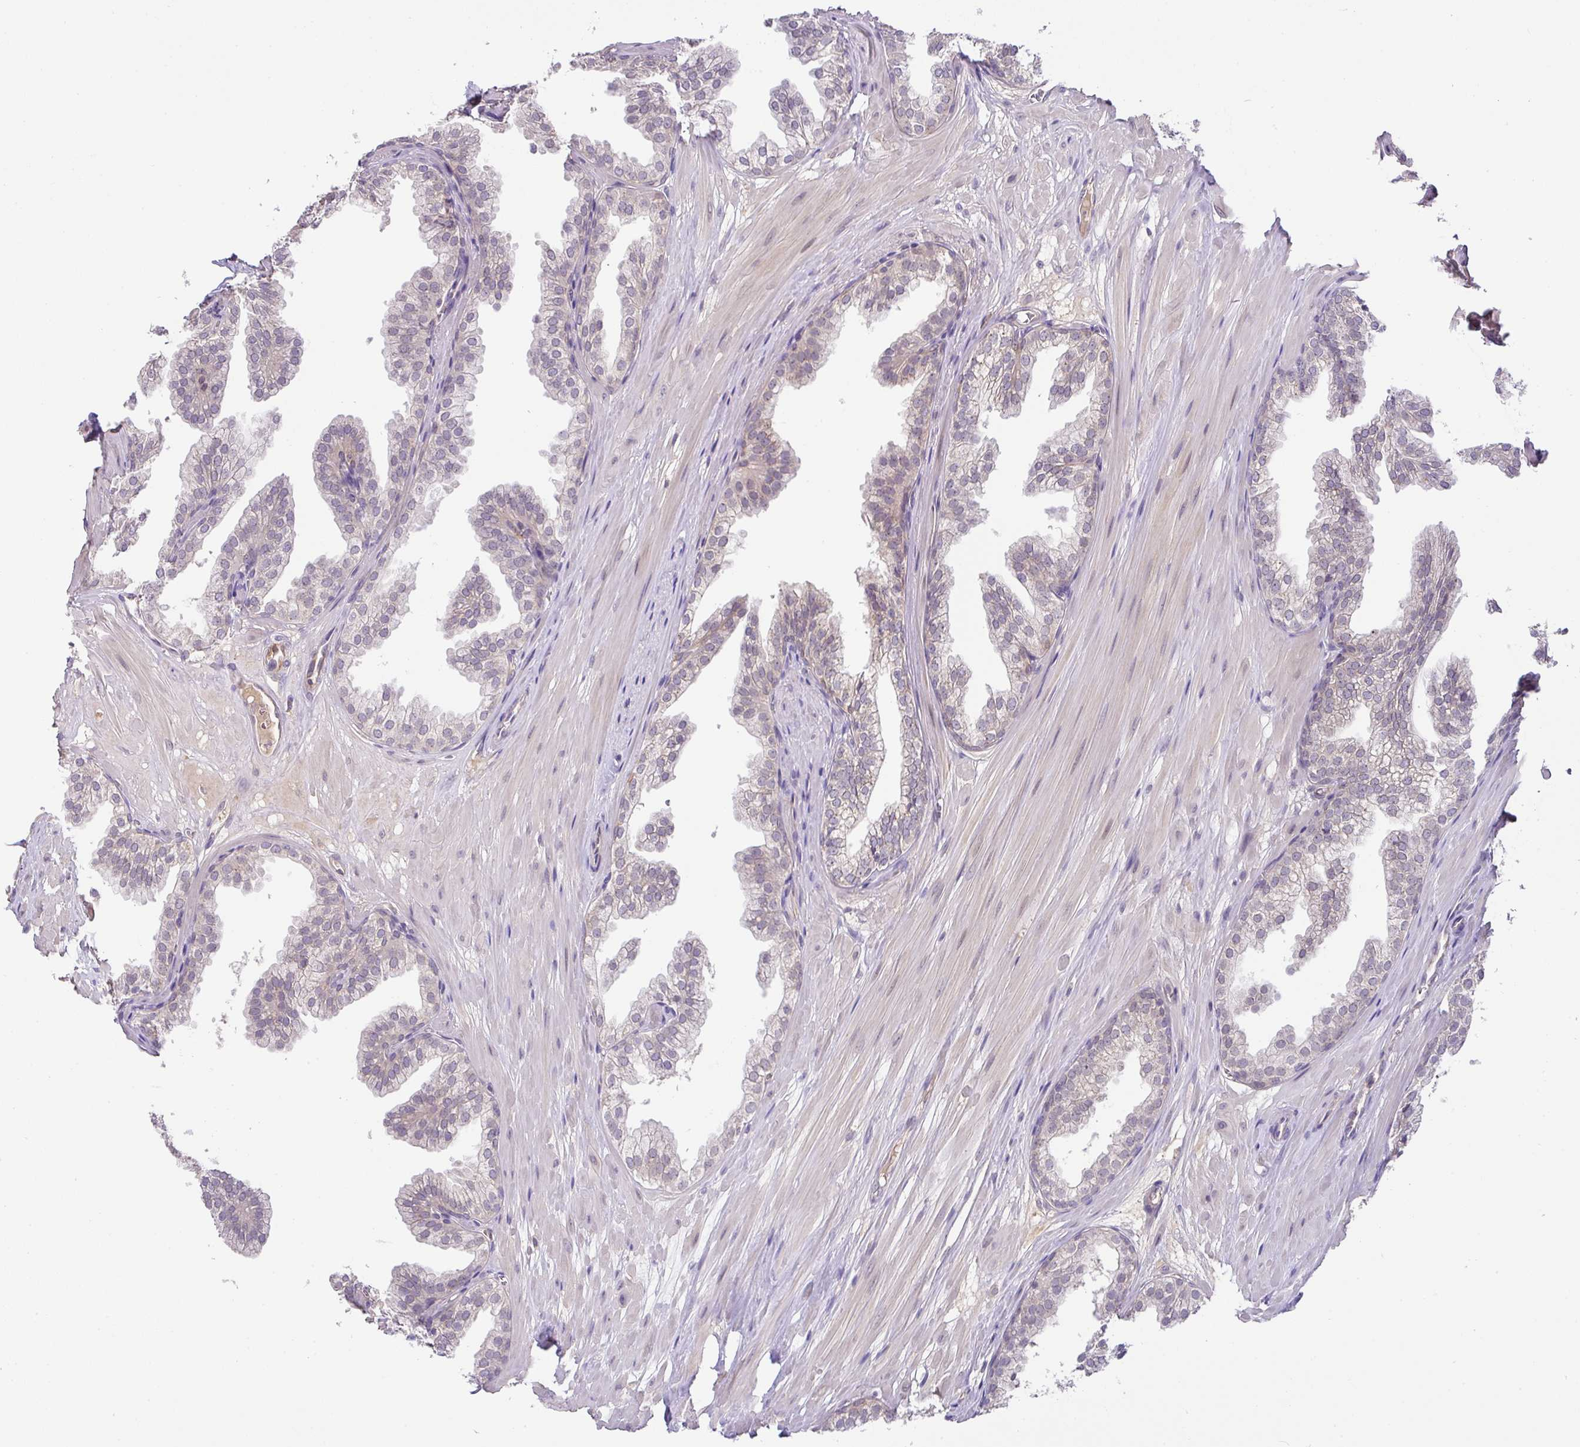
{"staining": {"intensity": "negative", "quantity": "none", "location": "none"}, "tissue": "prostate", "cell_type": "Glandular cells", "image_type": "normal", "snomed": [{"axis": "morphology", "description": "Normal tissue, NOS"}, {"axis": "topography", "description": "Prostate"}, {"axis": "topography", "description": "Peripheral nerve tissue"}], "caption": "This is an IHC photomicrograph of normal prostate. There is no positivity in glandular cells.", "gene": "GCNT7", "patient": {"sex": "male", "age": 55}}